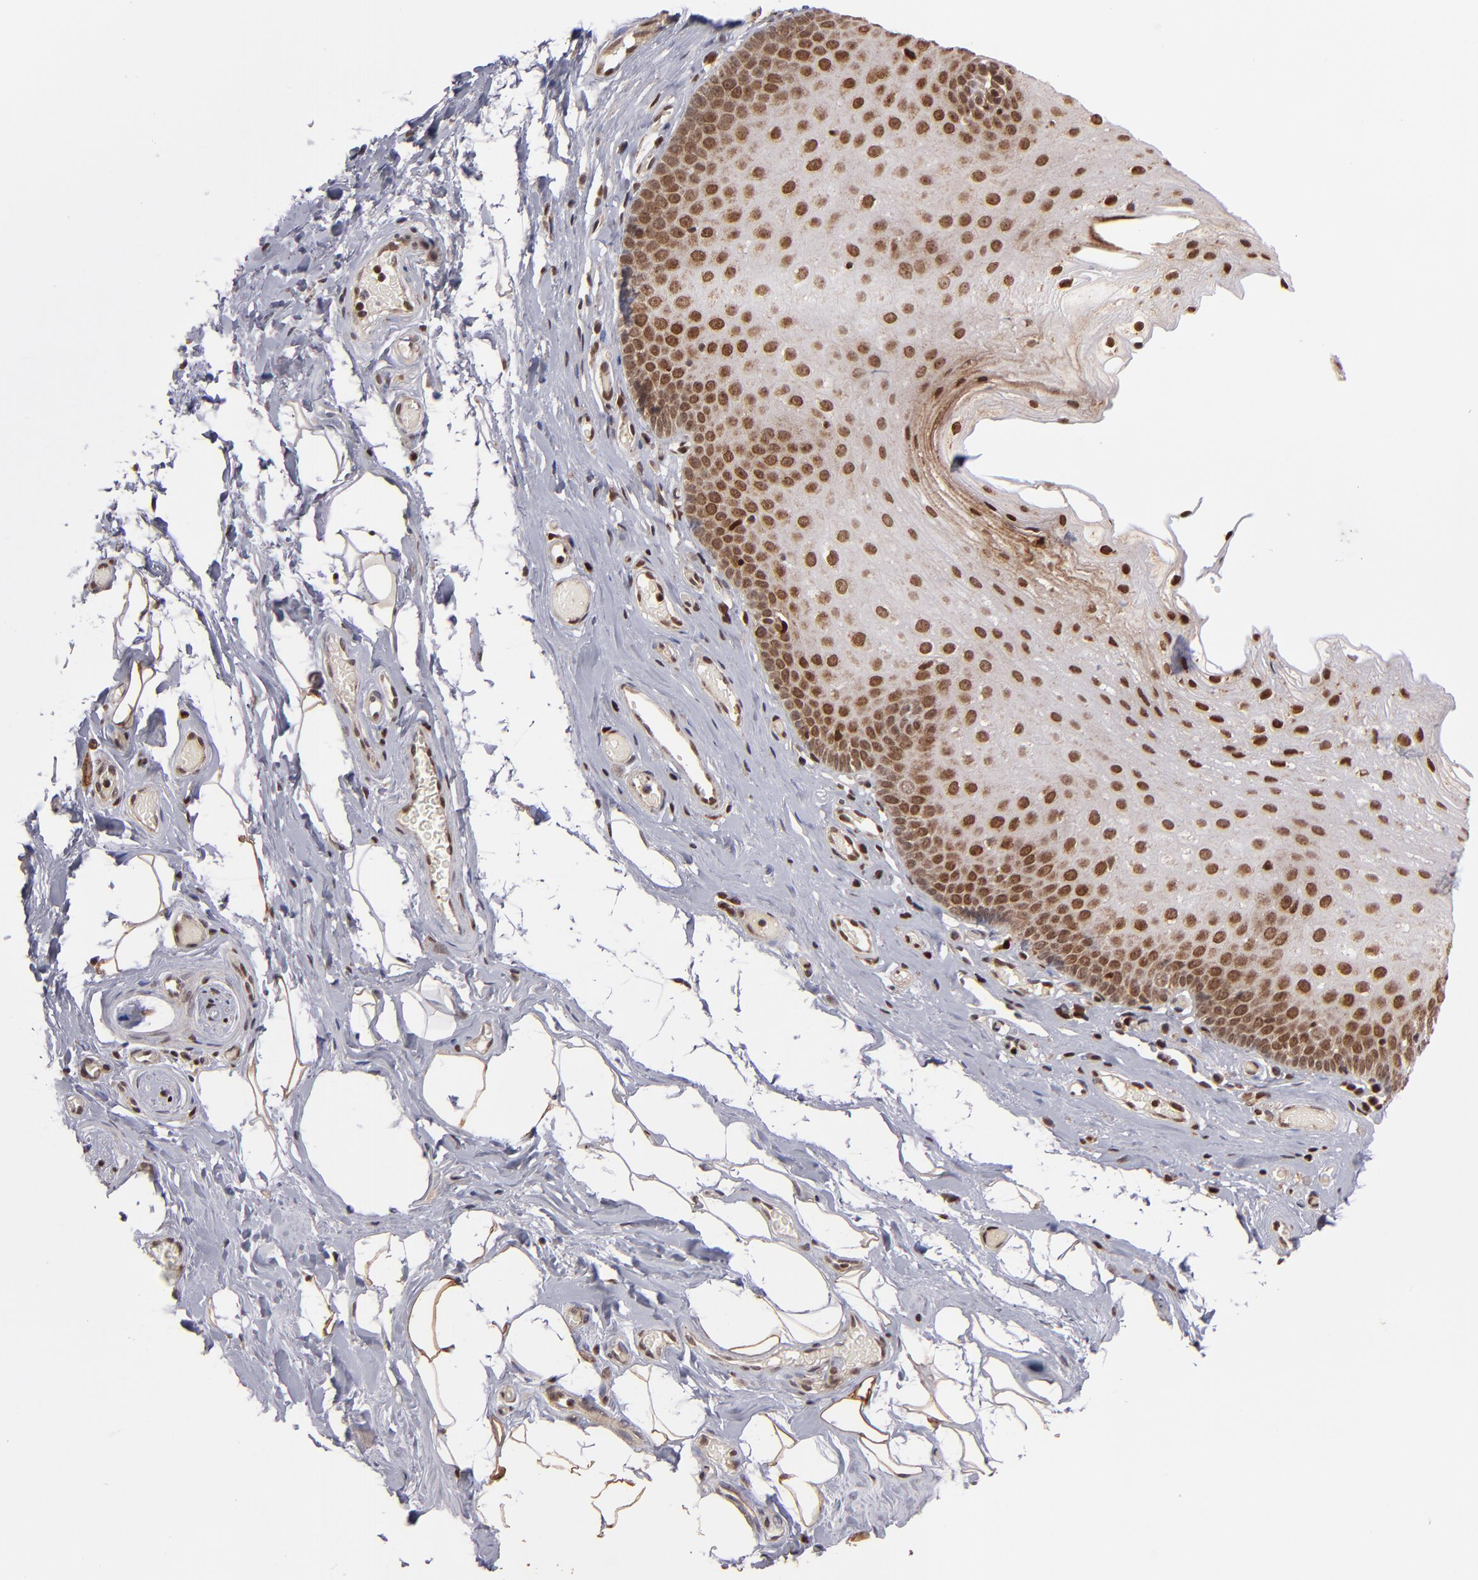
{"staining": {"intensity": "strong", "quantity": ">75%", "location": "cytoplasmic/membranous,nuclear"}, "tissue": "nasopharynx", "cell_type": "Respiratory epithelial cells", "image_type": "normal", "snomed": [{"axis": "morphology", "description": "Normal tissue, NOS"}, {"axis": "topography", "description": "Nasopharynx"}], "caption": "Immunohistochemical staining of normal nasopharynx displays strong cytoplasmic/membranous,nuclear protein staining in approximately >75% of respiratory epithelial cells.", "gene": "TOP1MT", "patient": {"sex": "male", "age": 56}}